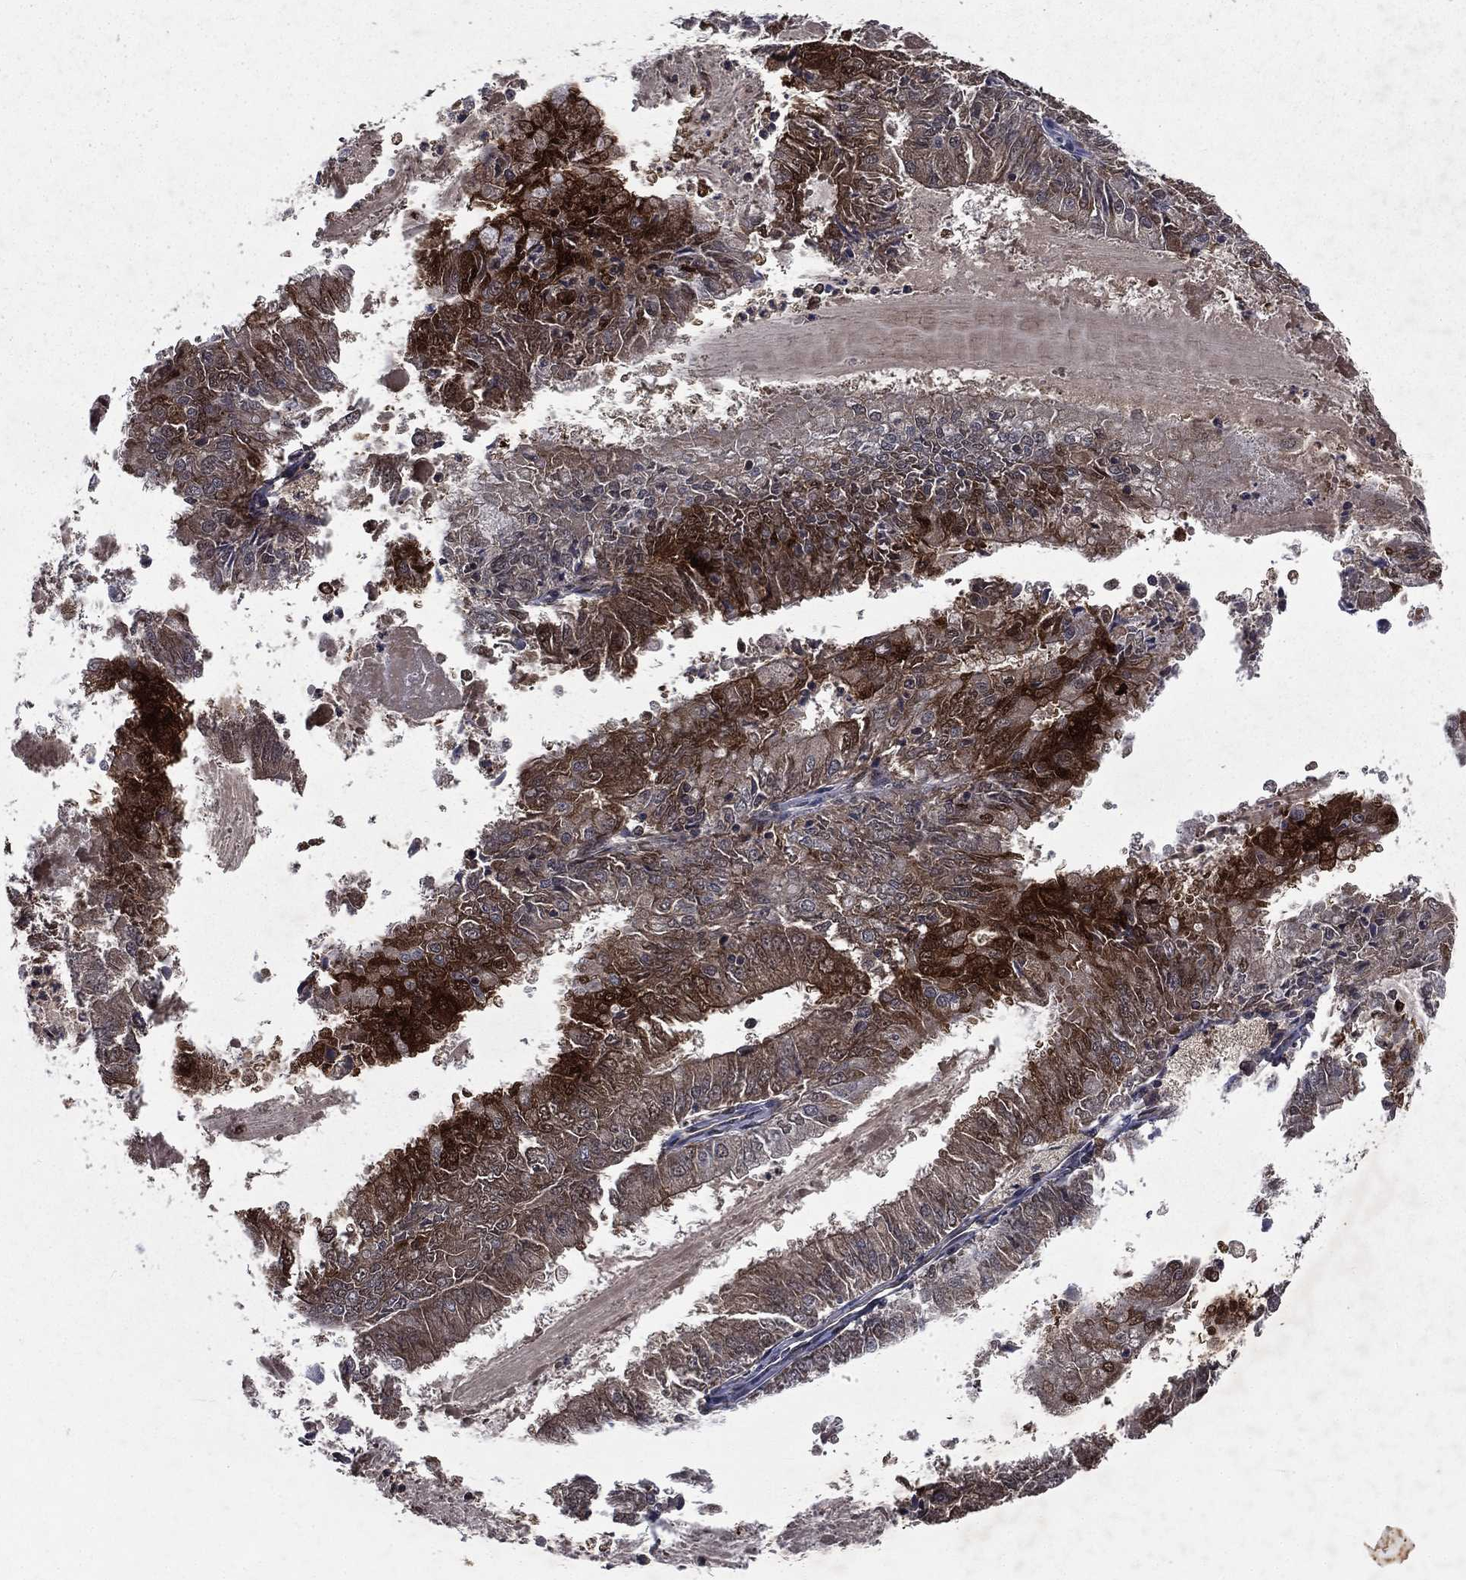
{"staining": {"intensity": "strong", "quantity": "<25%", "location": "cytoplasmic/membranous"}, "tissue": "endometrial cancer", "cell_type": "Tumor cells", "image_type": "cancer", "snomed": [{"axis": "morphology", "description": "Adenocarcinoma, NOS"}, {"axis": "topography", "description": "Endometrium"}], "caption": "Strong cytoplasmic/membranous staining is identified in approximately <25% of tumor cells in endometrial cancer. (IHC, brightfield microscopy, high magnification).", "gene": "FGD1", "patient": {"sex": "female", "age": 57}}